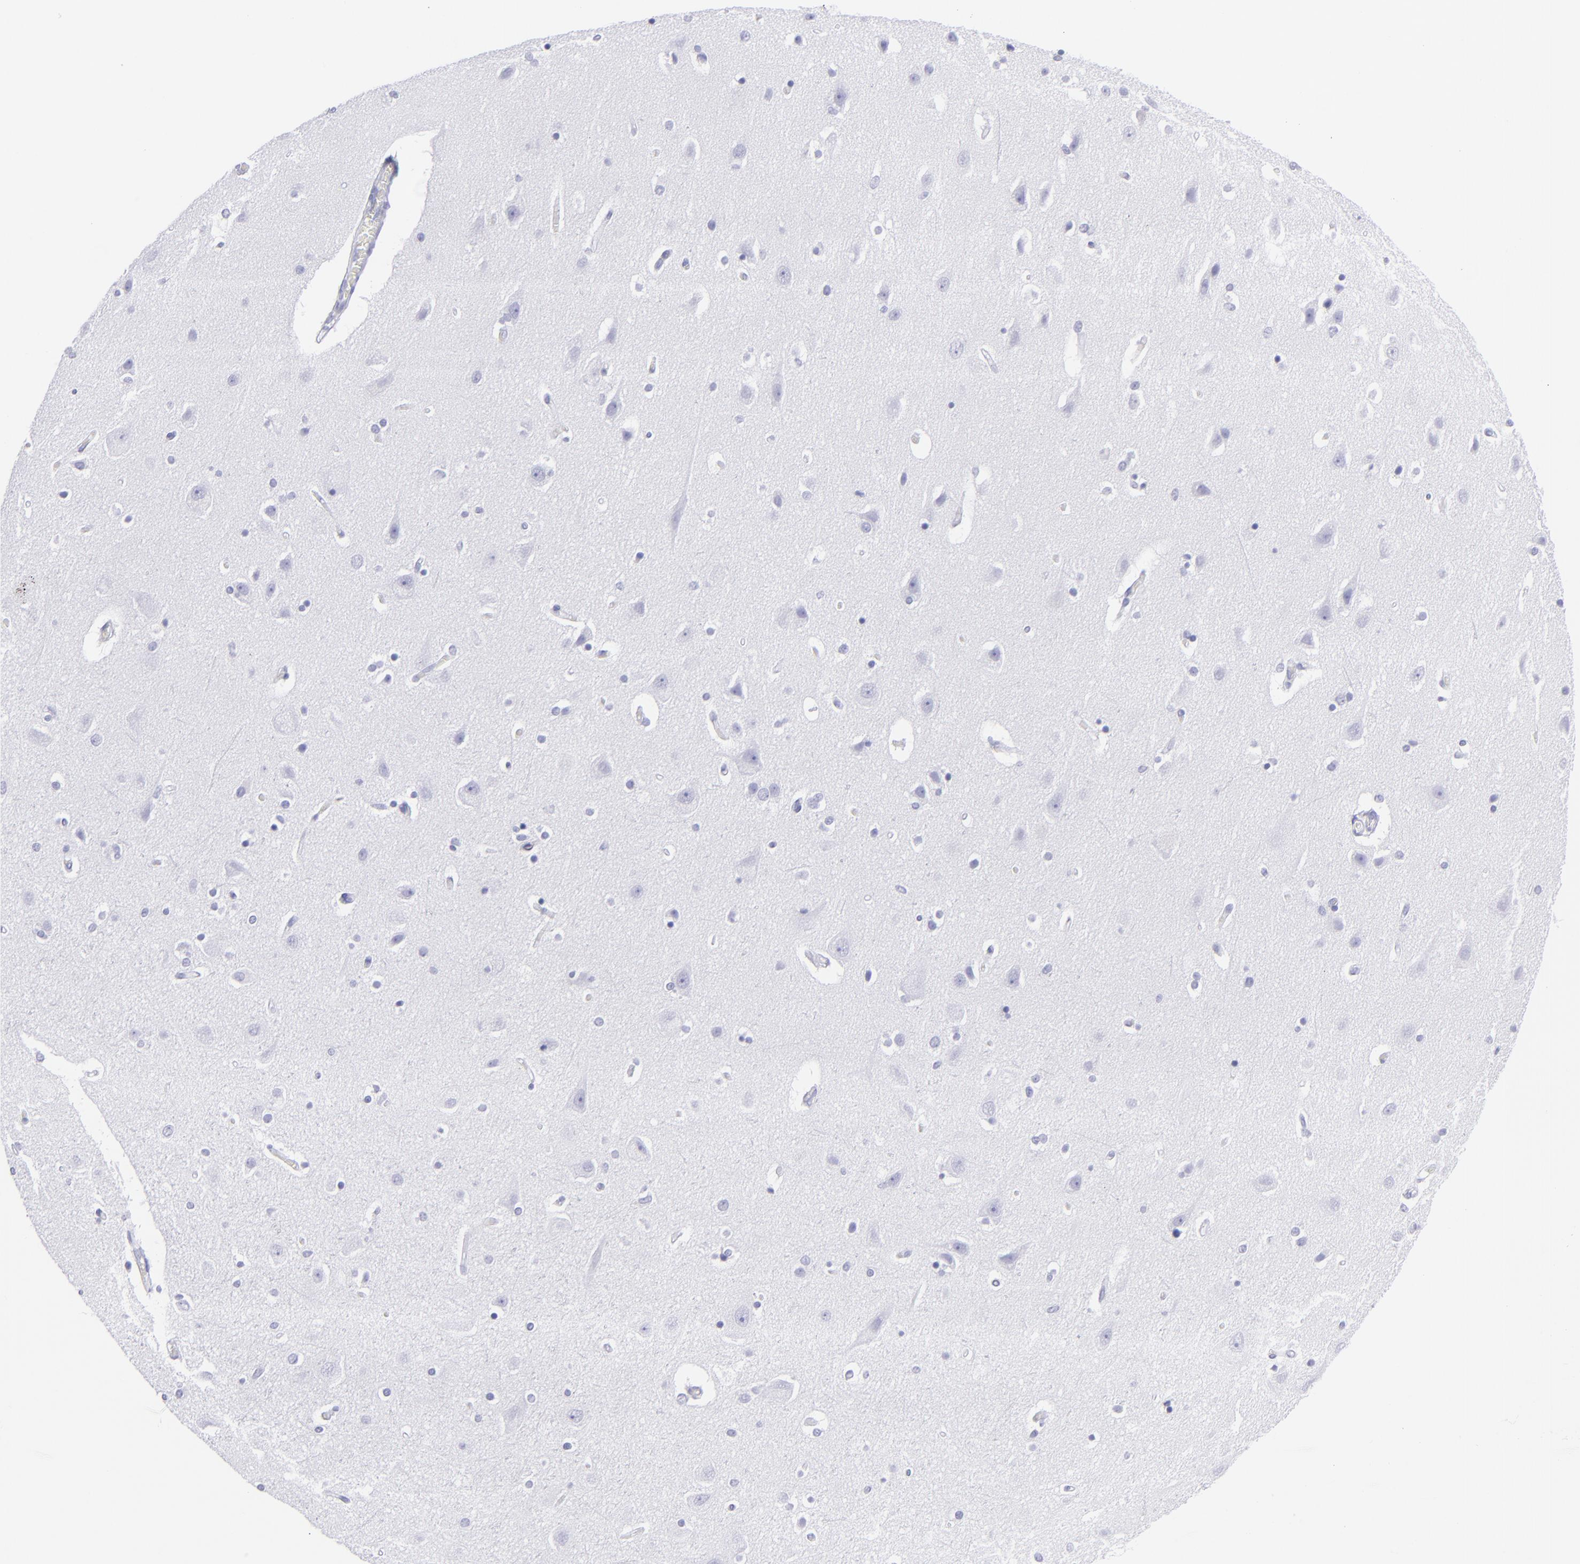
{"staining": {"intensity": "negative", "quantity": "none", "location": "none"}, "tissue": "caudate", "cell_type": "Glial cells", "image_type": "normal", "snomed": [{"axis": "morphology", "description": "Normal tissue, NOS"}, {"axis": "topography", "description": "Lateral ventricle wall"}], "caption": "High power microscopy photomicrograph of an immunohistochemistry (IHC) micrograph of normal caudate, revealing no significant positivity in glial cells. (DAB (3,3'-diaminobenzidine) immunohistochemistry (IHC) visualized using brightfield microscopy, high magnification).", "gene": "PIP", "patient": {"sex": "female", "age": 54}}